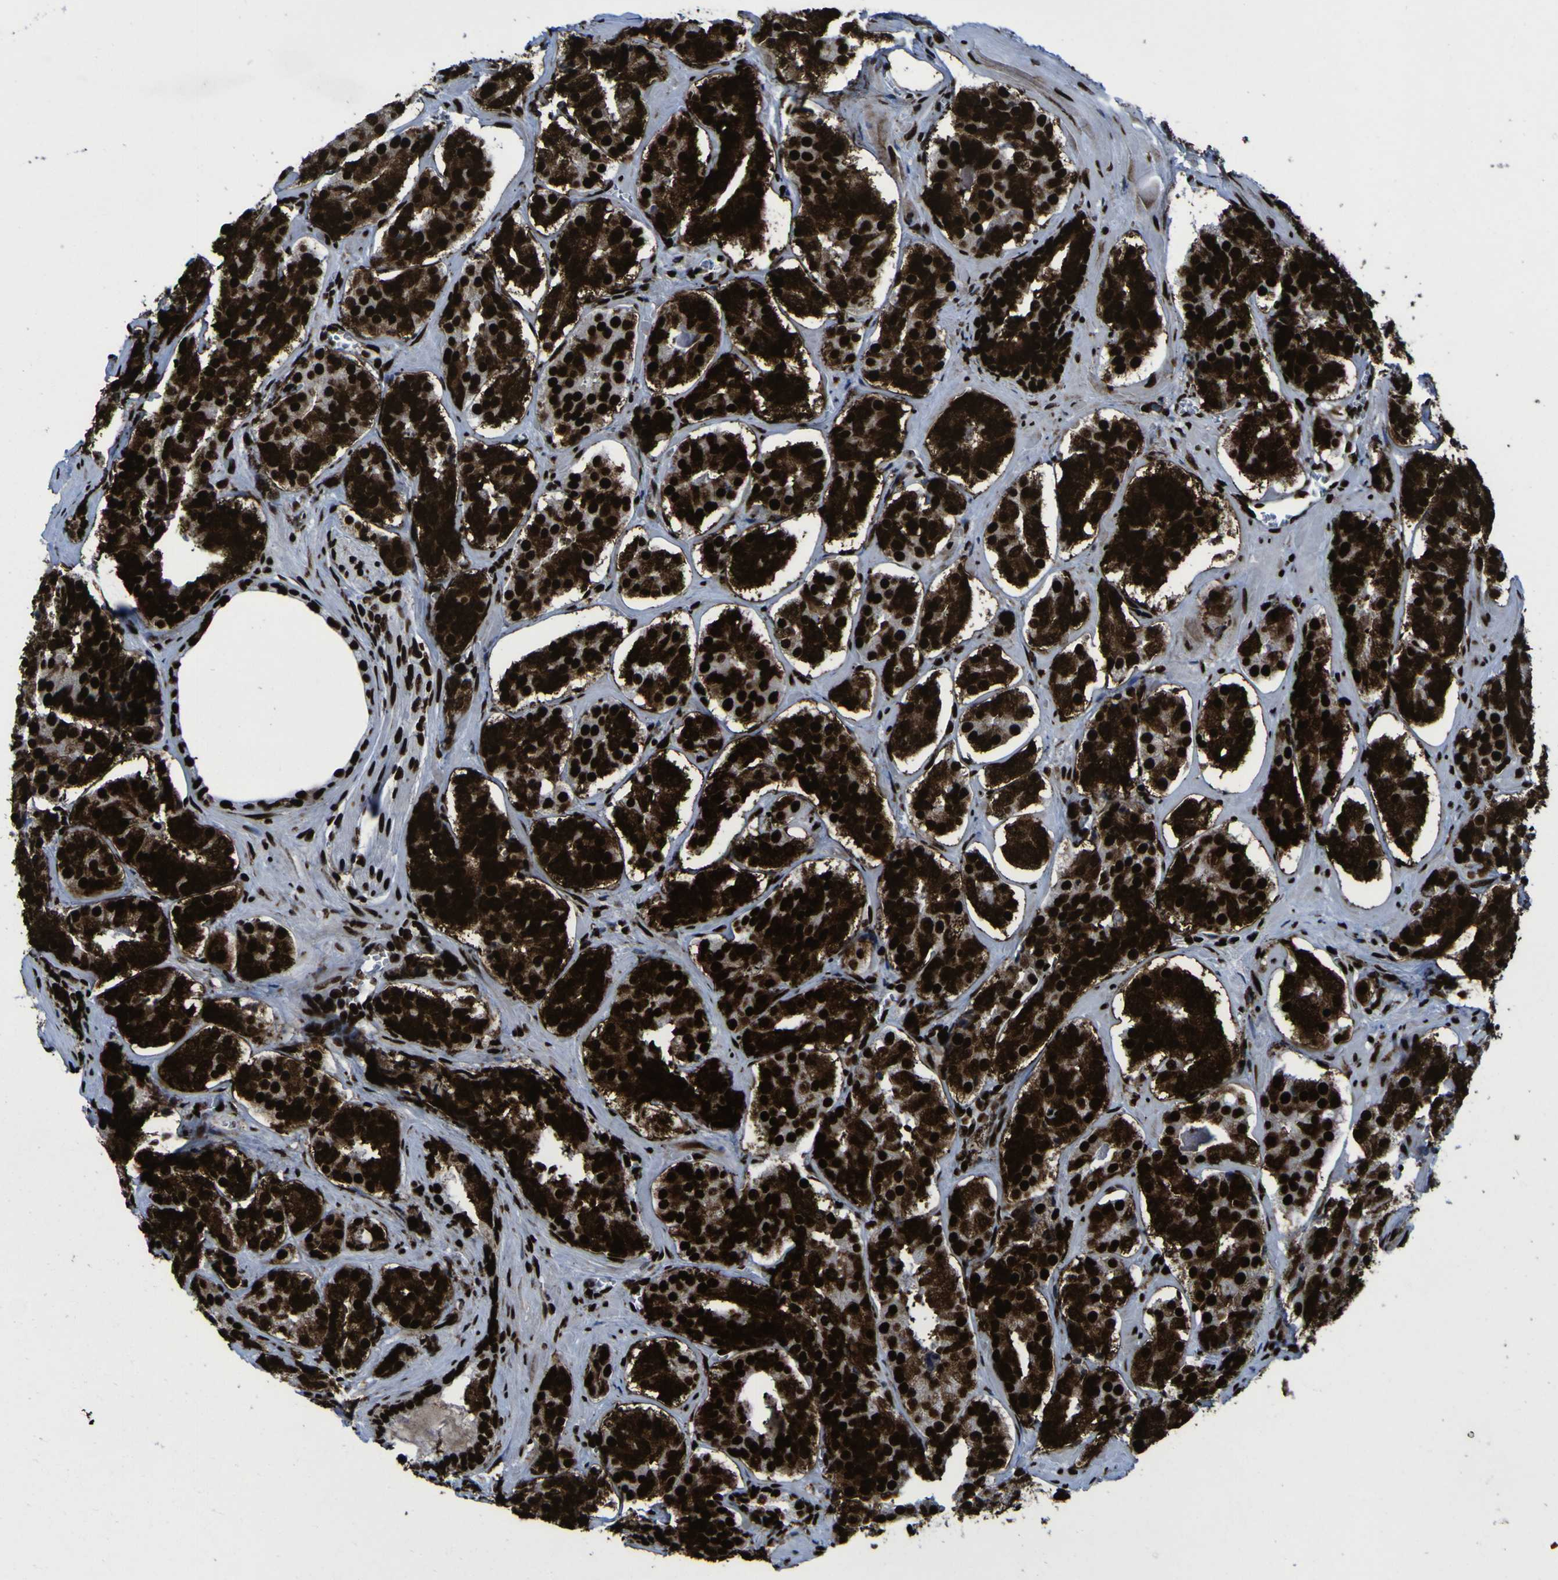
{"staining": {"intensity": "strong", "quantity": ">75%", "location": "nuclear"}, "tissue": "prostate cancer", "cell_type": "Tumor cells", "image_type": "cancer", "snomed": [{"axis": "morphology", "description": "Adenocarcinoma, High grade"}, {"axis": "topography", "description": "Prostate"}], "caption": "IHC (DAB (3,3'-diaminobenzidine)) staining of human prostate high-grade adenocarcinoma exhibits strong nuclear protein expression in about >75% of tumor cells.", "gene": "NPM1", "patient": {"sex": "male", "age": 60}}